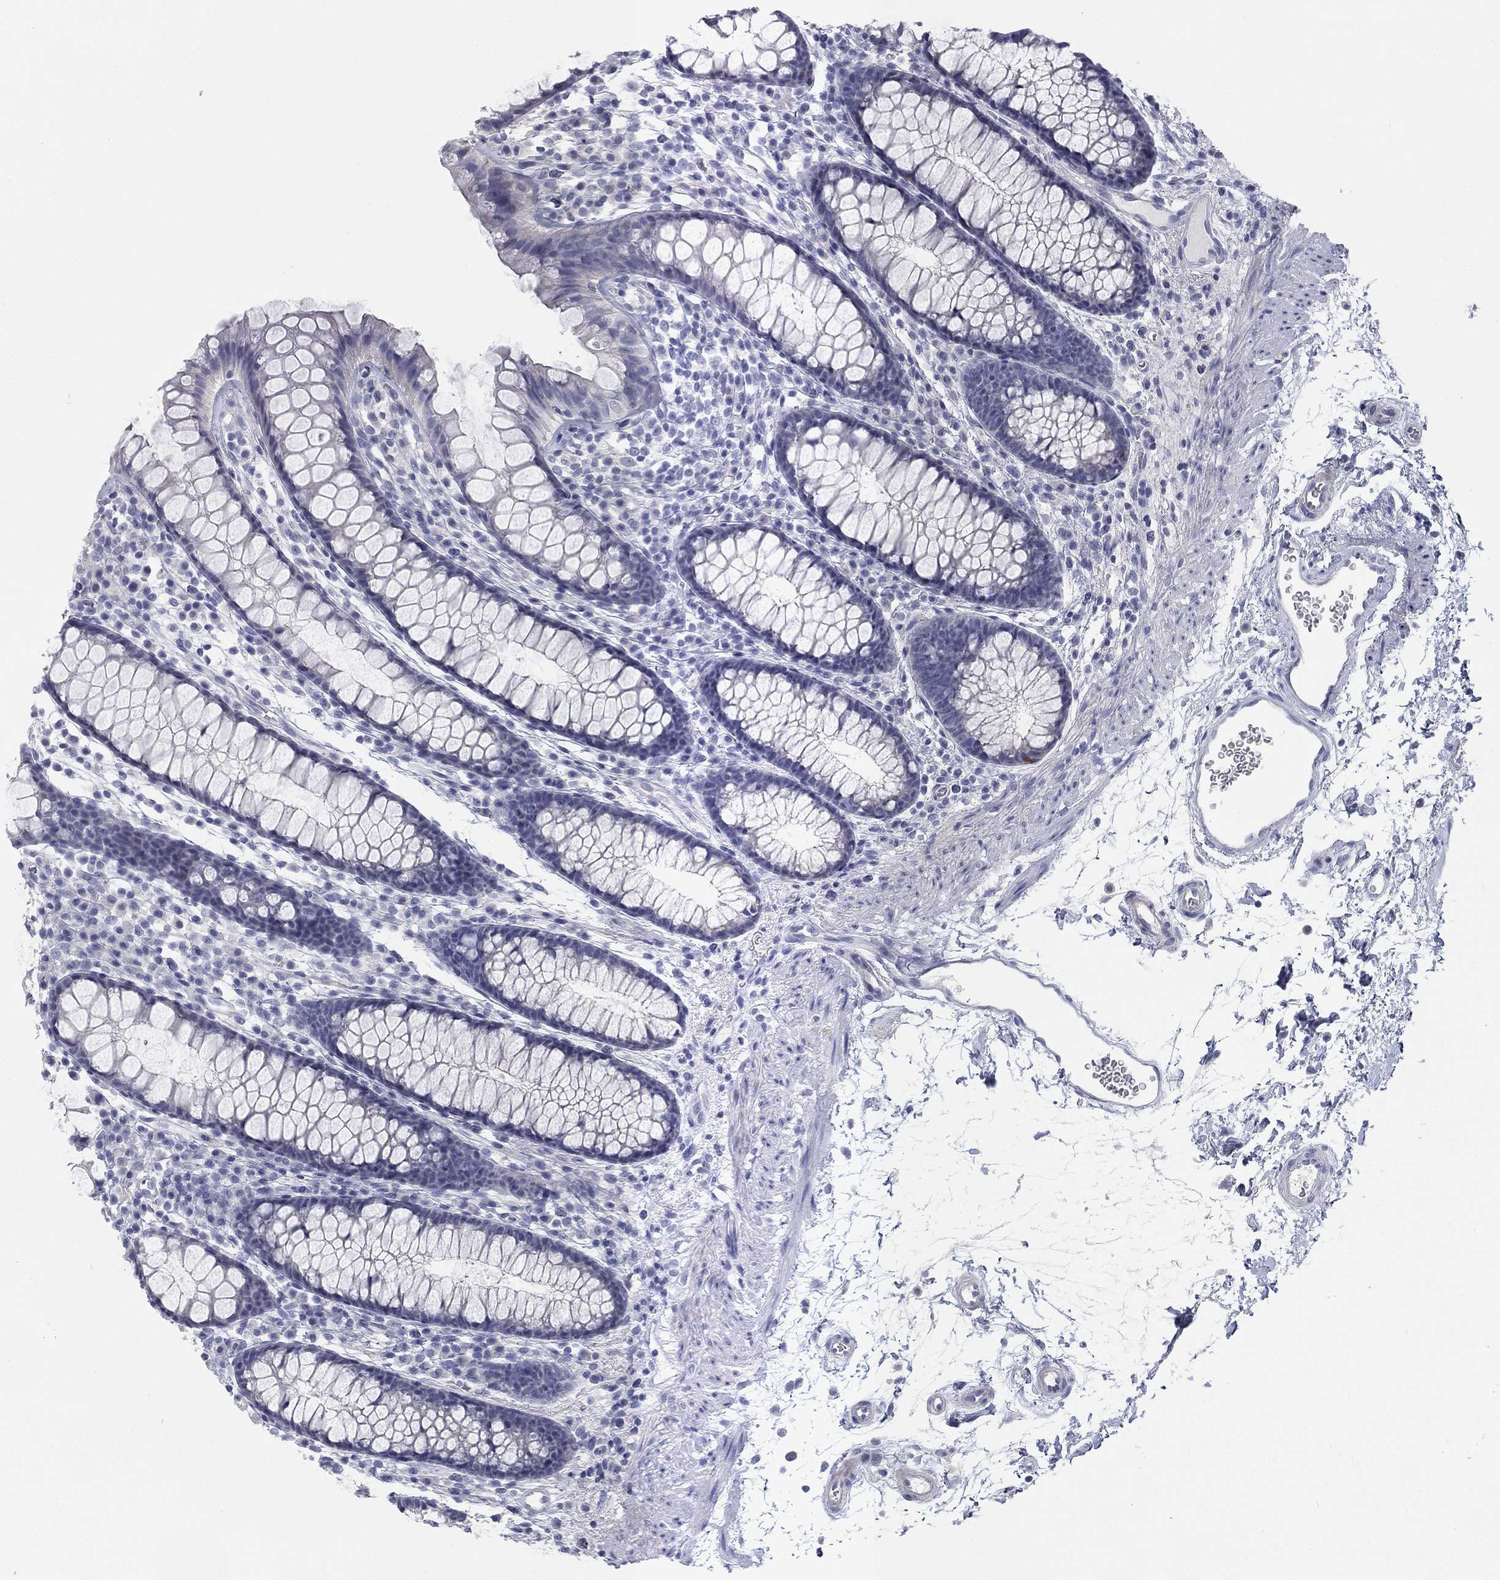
{"staining": {"intensity": "negative", "quantity": "none", "location": "none"}, "tissue": "colon", "cell_type": "Endothelial cells", "image_type": "normal", "snomed": [{"axis": "morphology", "description": "Normal tissue, NOS"}, {"axis": "topography", "description": "Colon"}], "caption": "An immunohistochemistry micrograph of unremarkable colon is shown. There is no staining in endothelial cells of colon. (Brightfield microscopy of DAB (3,3'-diaminobenzidine) immunohistochemistry at high magnification).", "gene": "CALB1", "patient": {"sex": "male", "age": 76}}